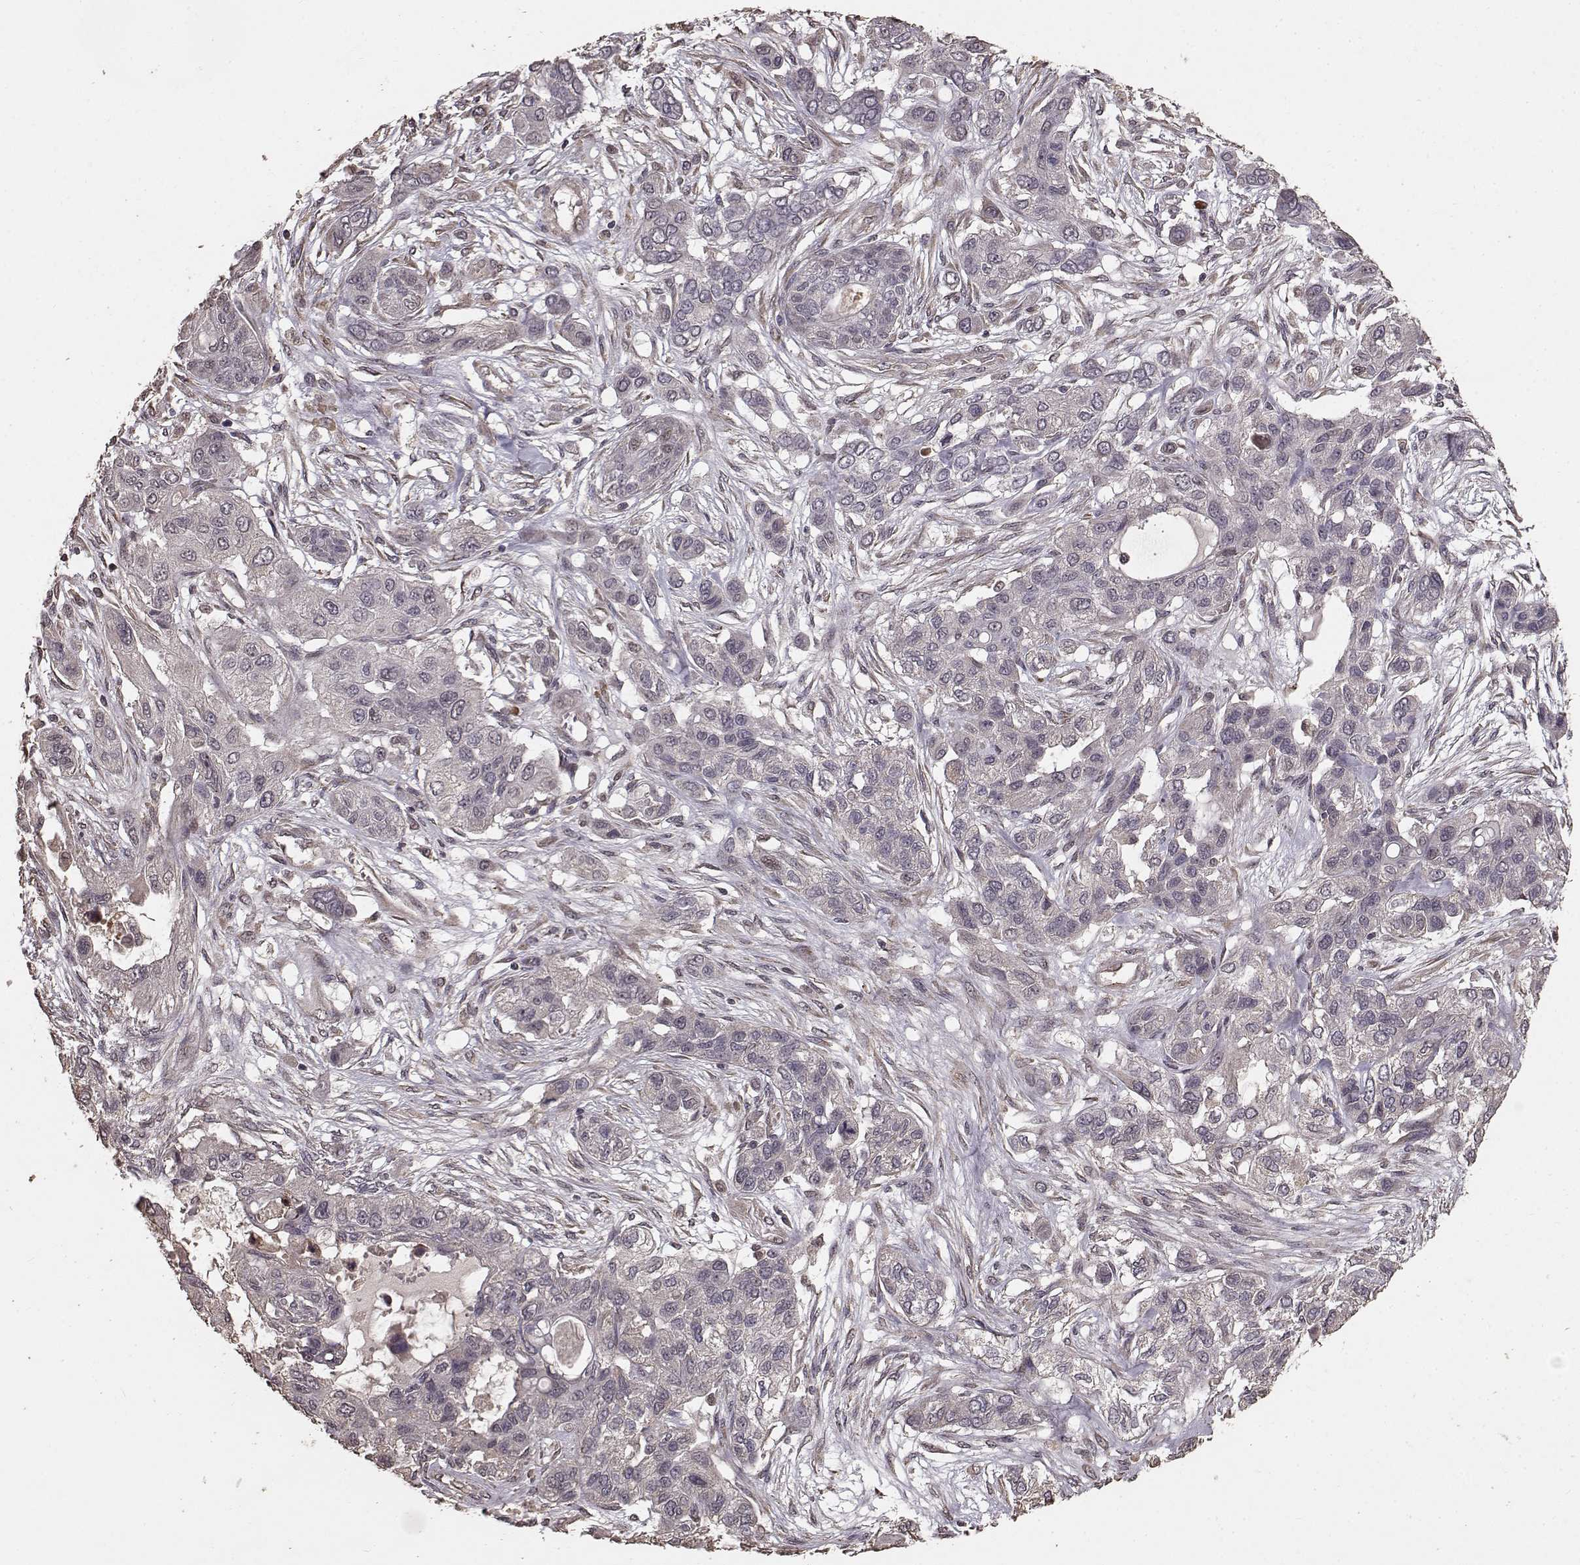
{"staining": {"intensity": "negative", "quantity": "none", "location": "none"}, "tissue": "lung cancer", "cell_type": "Tumor cells", "image_type": "cancer", "snomed": [{"axis": "morphology", "description": "Squamous cell carcinoma, NOS"}, {"axis": "topography", "description": "Lung"}], "caption": "DAB (3,3'-diaminobenzidine) immunohistochemical staining of squamous cell carcinoma (lung) exhibits no significant staining in tumor cells.", "gene": "USP15", "patient": {"sex": "female", "age": 70}}